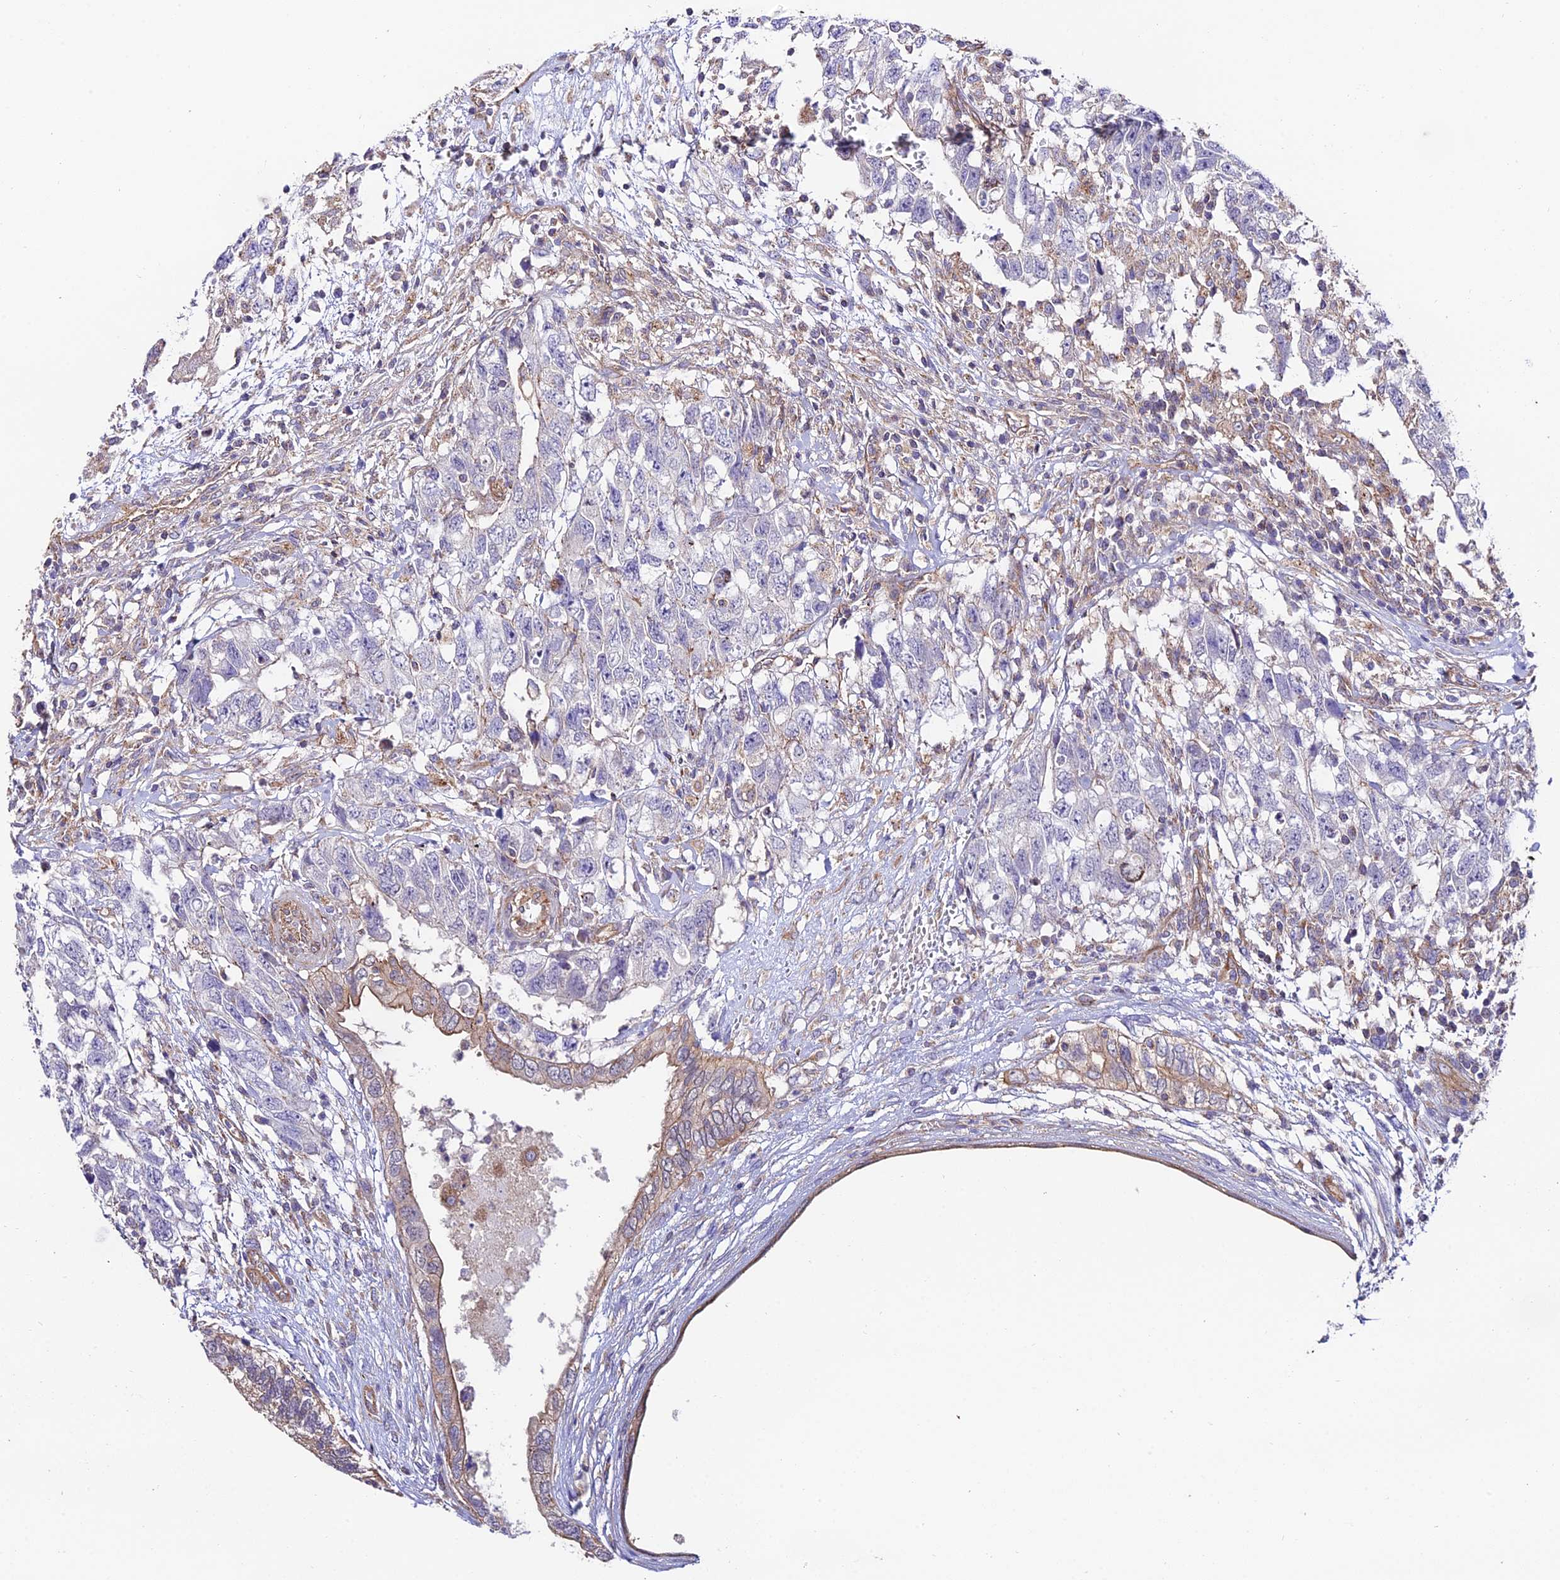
{"staining": {"intensity": "negative", "quantity": "none", "location": "none"}, "tissue": "testis cancer", "cell_type": "Tumor cells", "image_type": "cancer", "snomed": [{"axis": "morphology", "description": "Seminoma, NOS"}, {"axis": "morphology", "description": "Carcinoma, Embryonal, NOS"}, {"axis": "topography", "description": "Testis"}], "caption": "A histopathology image of testis cancer stained for a protein shows no brown staining in tumor cells.", "gene": "QRFP", "patient": {"sex": "male", "age": 29}}